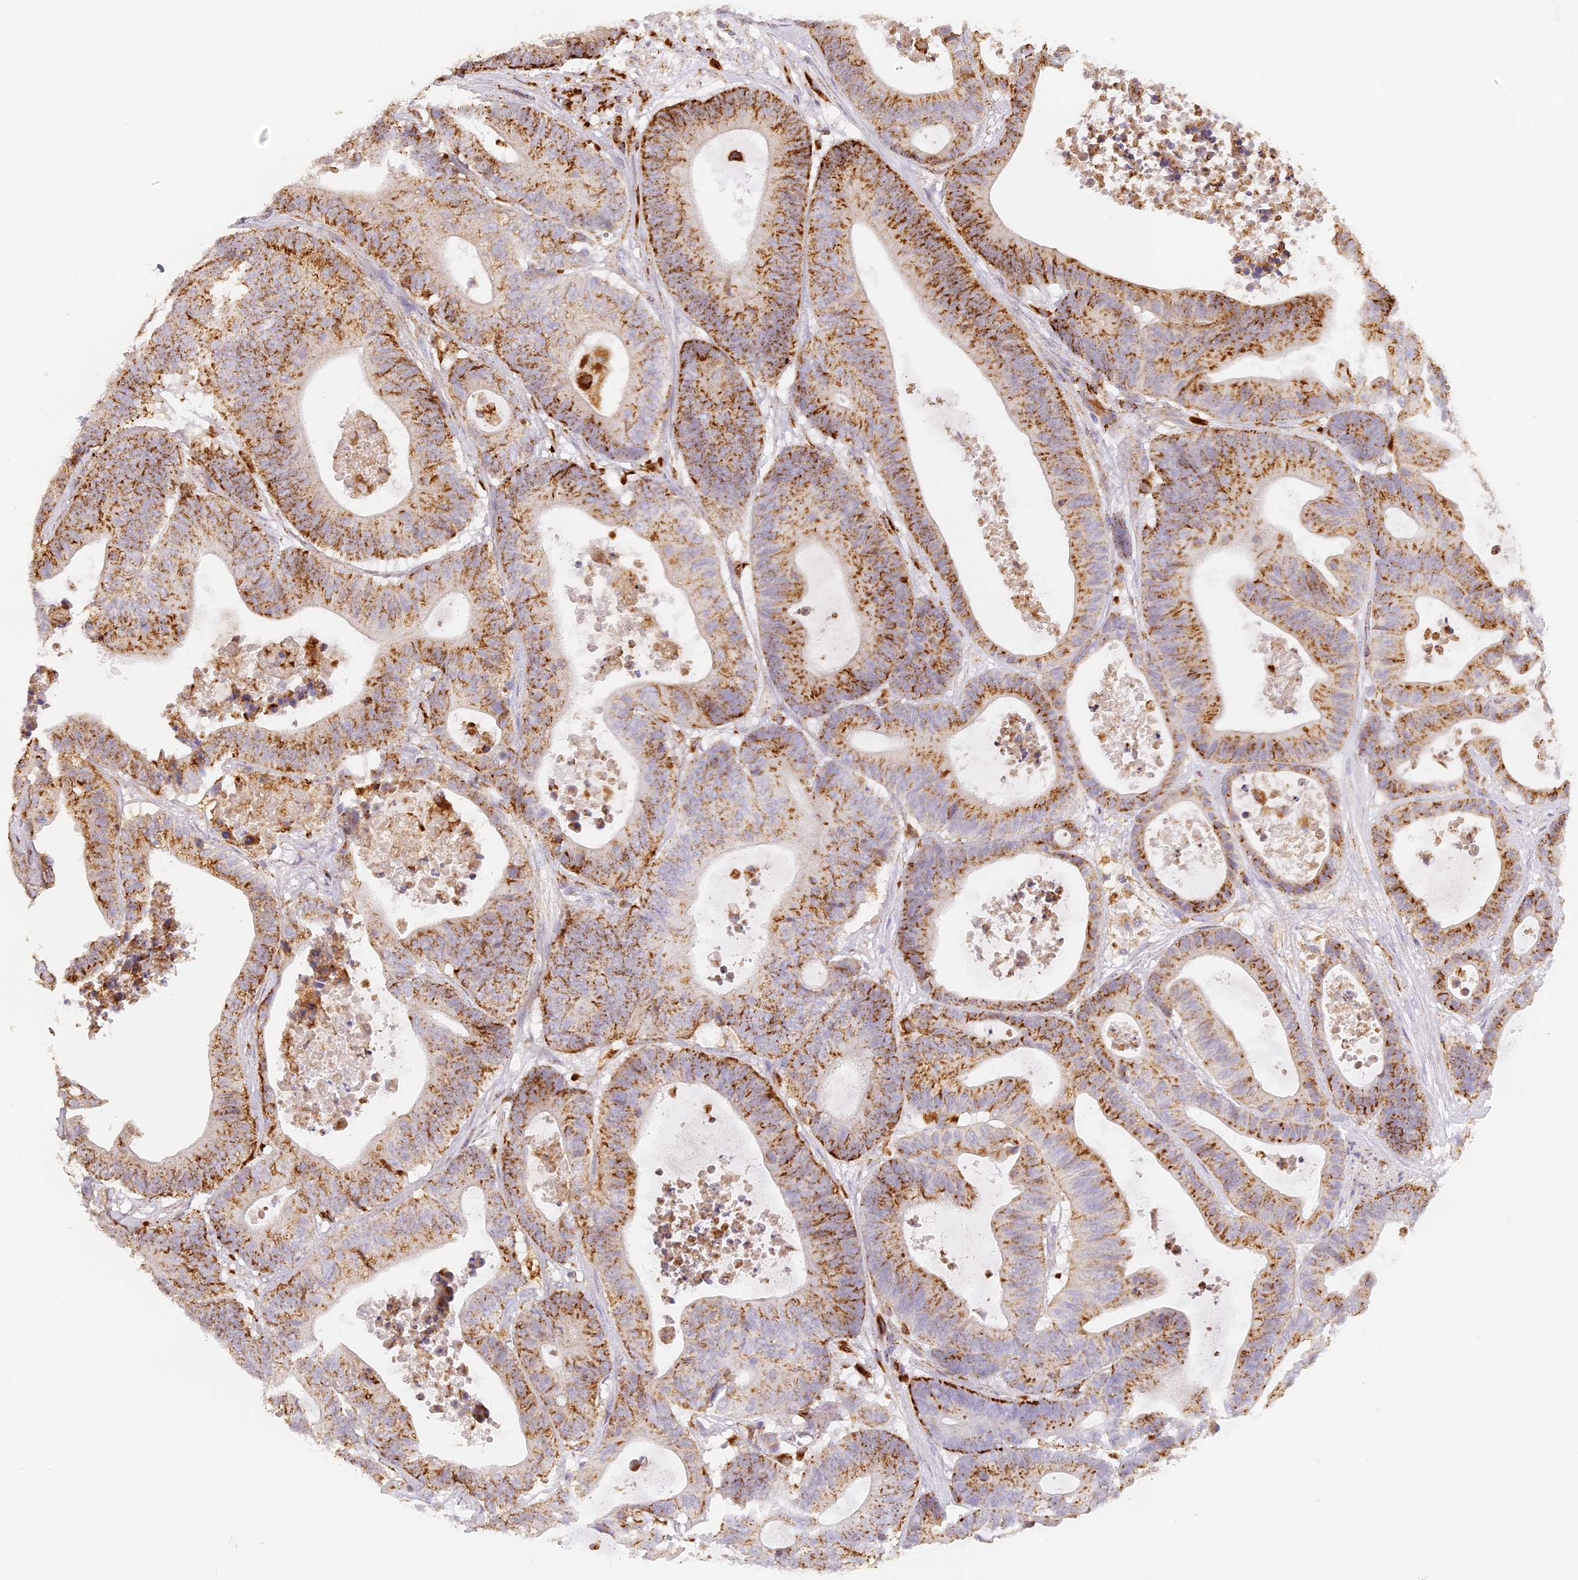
{"staining": {"intensity": "moderate", "quantity": ">75%", "location": "cytoplasmic/membranous"}, "tissue": "colorectal cancer", "cell_type": "Tumor cells", "image_type": "cancer", "snomed": [{"axis": "morphology", "description": "Adenocarcinoma, NOS"}, {"axis": "topography", "description": "Colon"}], "caption": "Colorectal cancer (adenocarcinoma) stained for a protein exhibits moderate cytoplasmic/membranous positivity in tumor cells. The protein of interest is shown in brown color, while the nuclei are stained blue.", "gene": "LAMP2", "patient": {"sex": "female", "age": 84}}